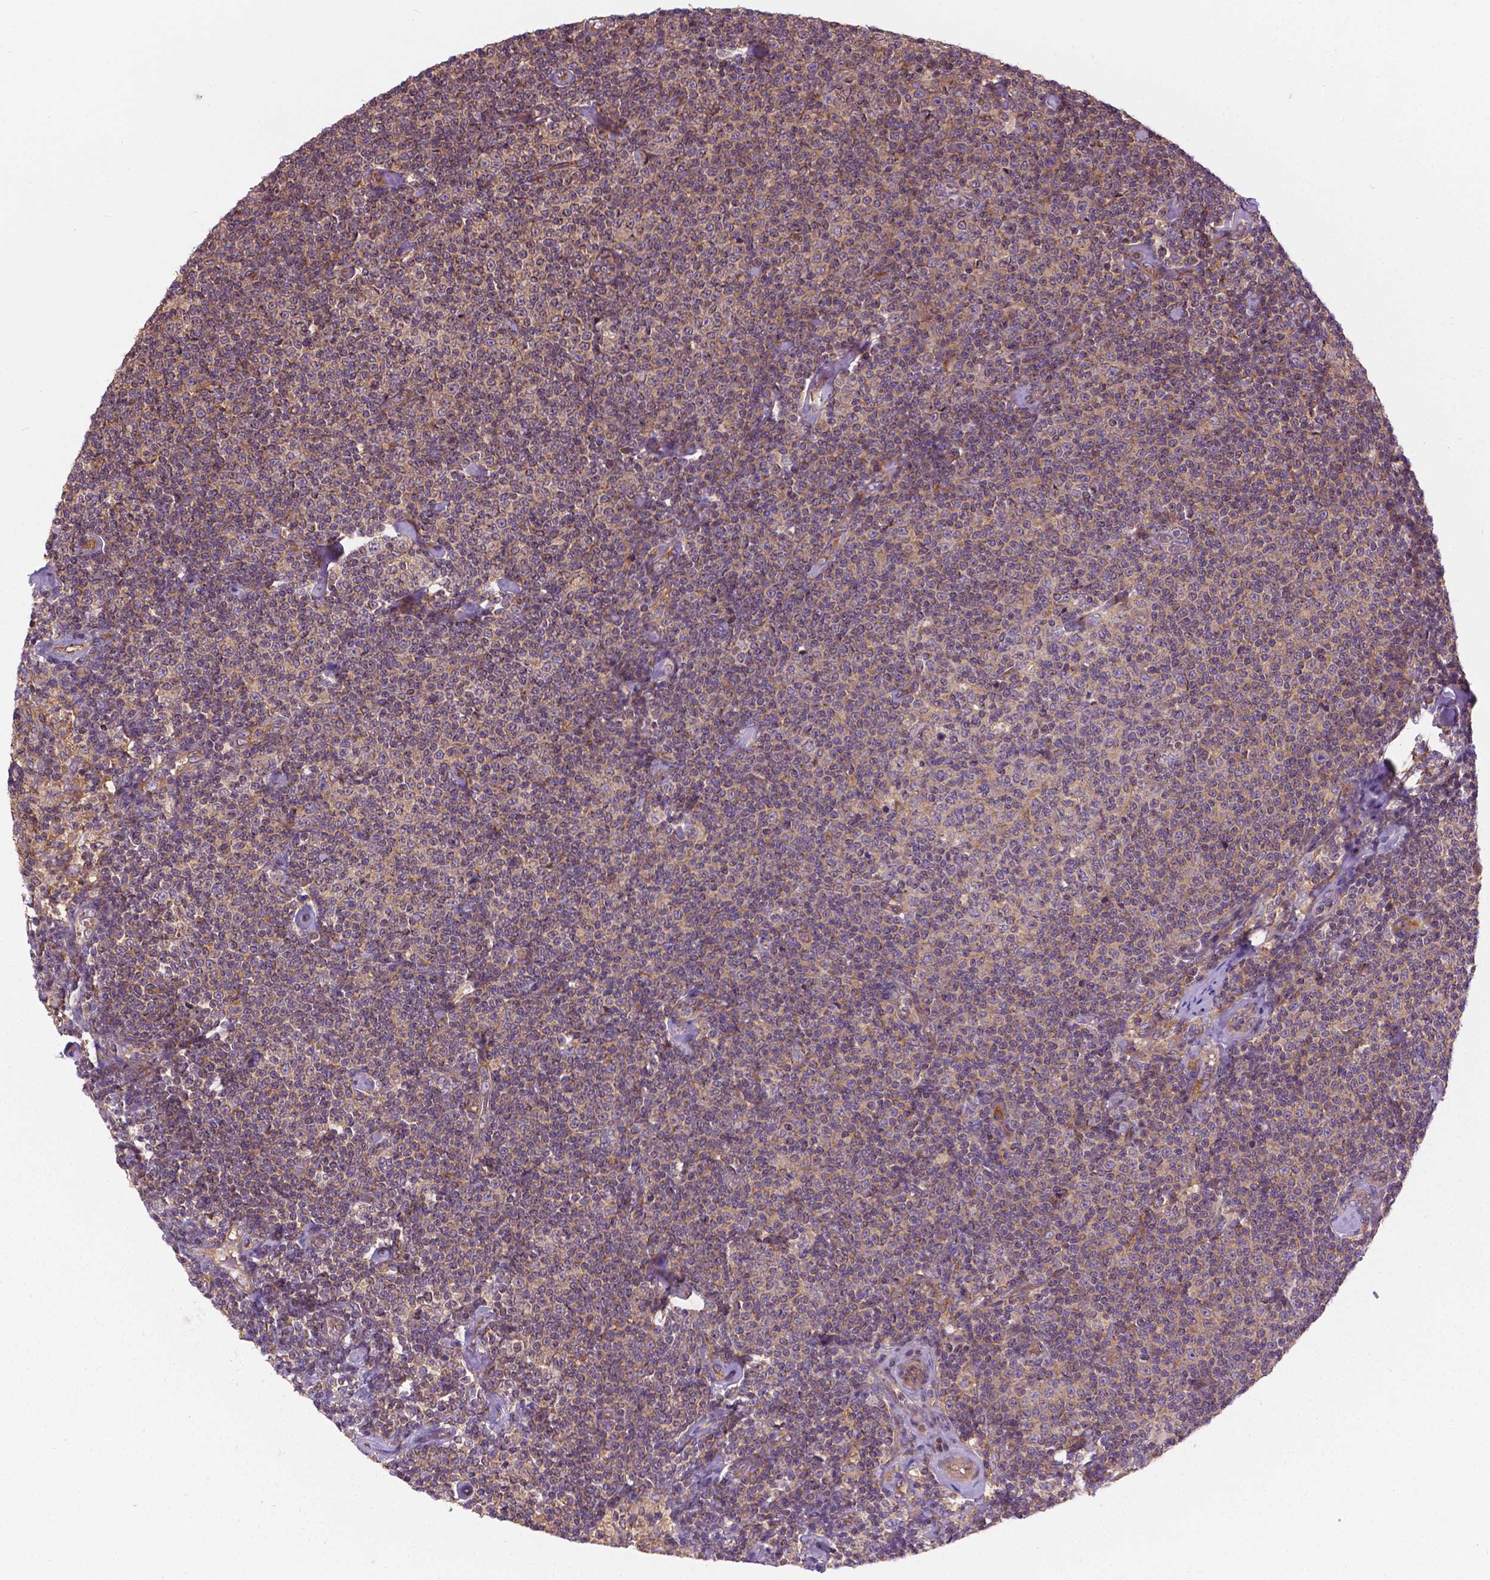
{"staining": {"intensity": "weak", "quantity": ">75%", "location": "cytoplasmic/membranous"}, "tissue": "lymphoma", "cell_type": "Tumor cells", "image_type": "cancer", "snomed": [{"axis": "morphology", "description": "Malignant lymphoma, non-Hodgkin's type, Low grade"}, {"axis": "topography", "description": "Lymph node"}], "caption": "There is low levels of weak cytoplasmic/membranous expression in tumor cells of lymphoma, as demonstrated by immunohistochemical staining (brown color).", "gene": "MZT1", "patient": {"sex": "male", "age": 81}}